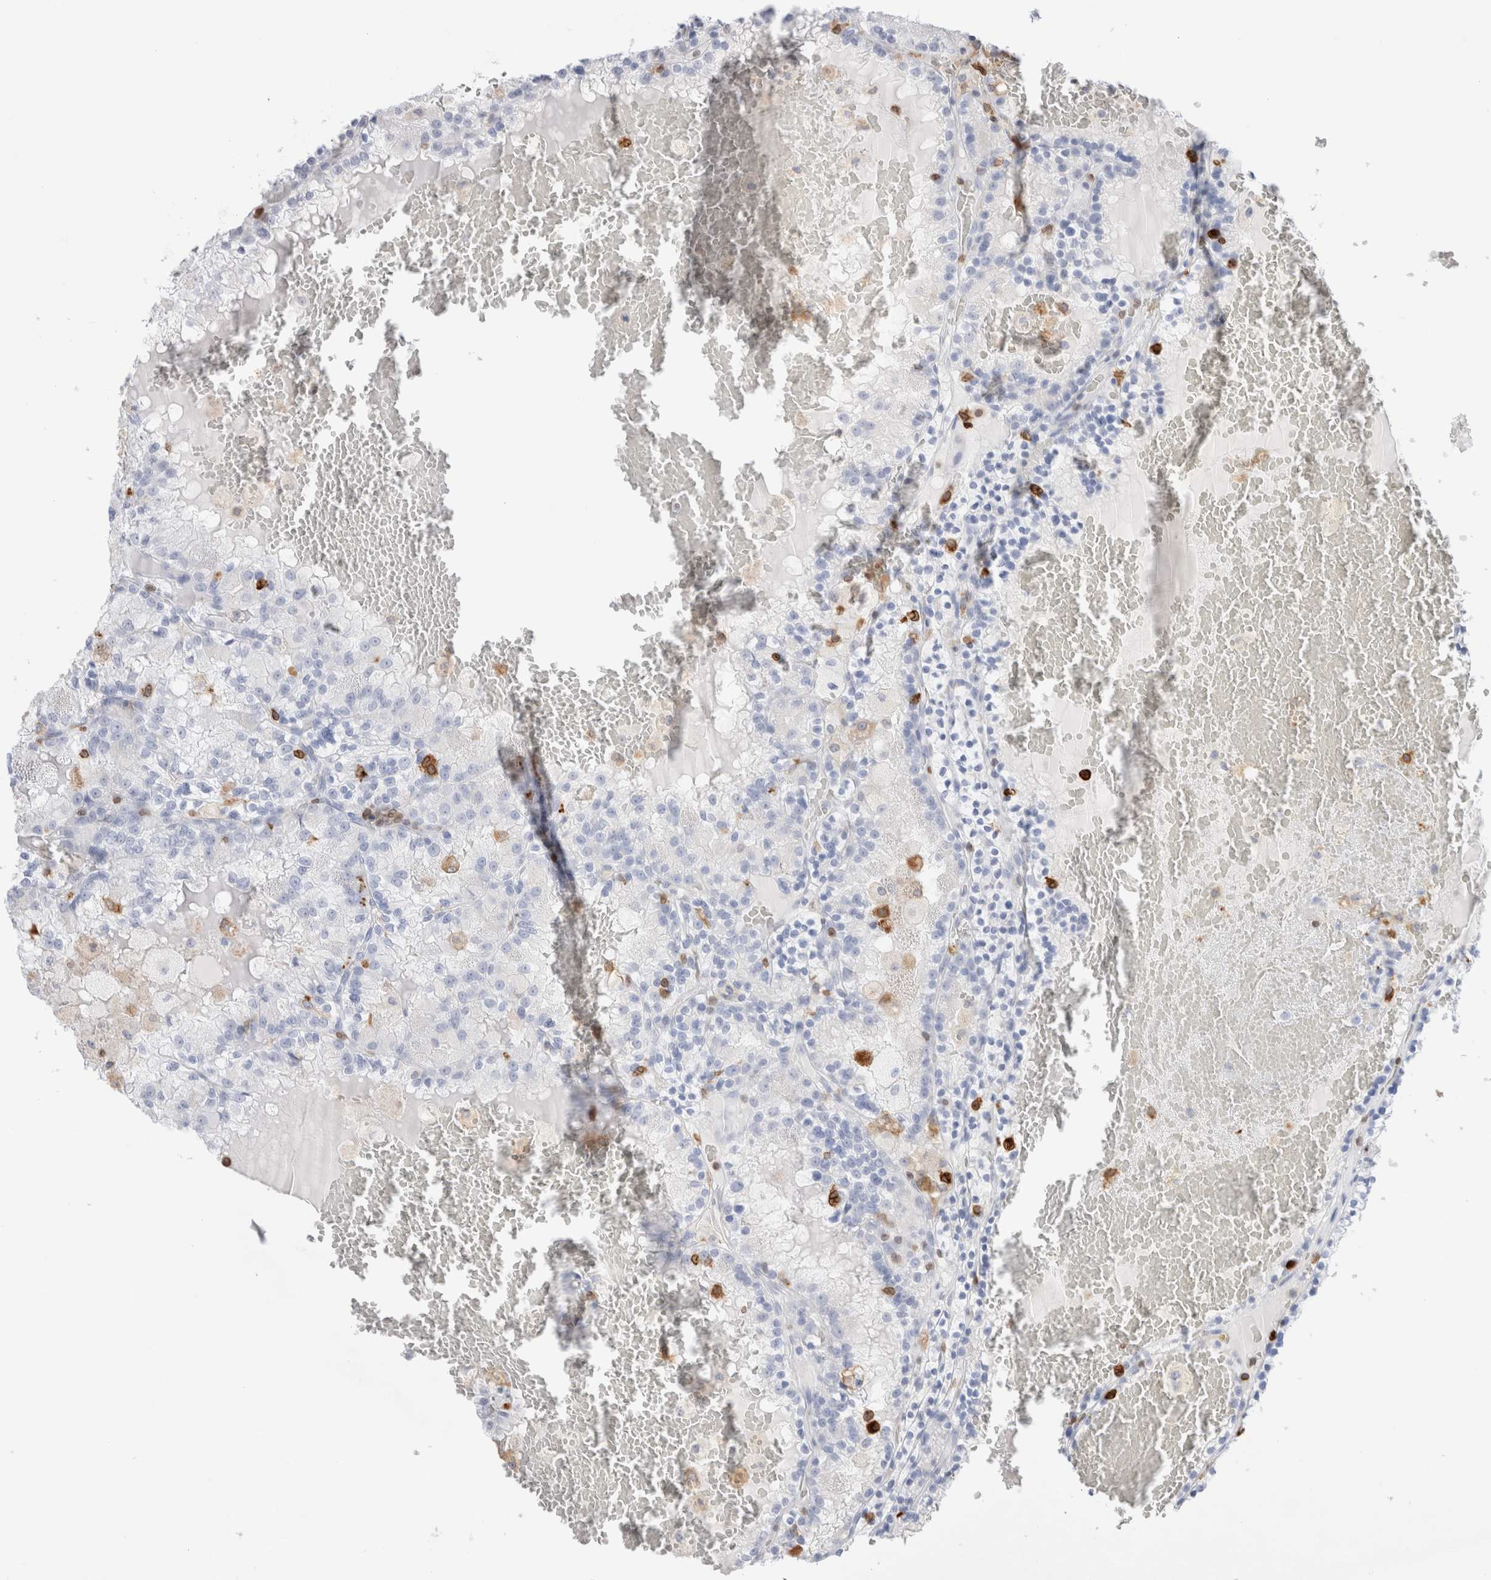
{"staining": {"intensity": "negative", "quantity": "none", "location": "none"}, "tissue": "renal cancer", "cell_type": "Tumor cells", "image_type": "cancer", "snomed": [{"axis": "morphology", "description": "Adenocarcinoma, NOS"}, {"axis": "topography", "description": "Kidney"}], "caption": "This is a photomicrograph of immunohistochemistry (IHC) staining of renal cancer, which shows no positivity in tumor cells.", "gene": "ALOX5AP", "patient": {"sex": "female", "age": 56}}